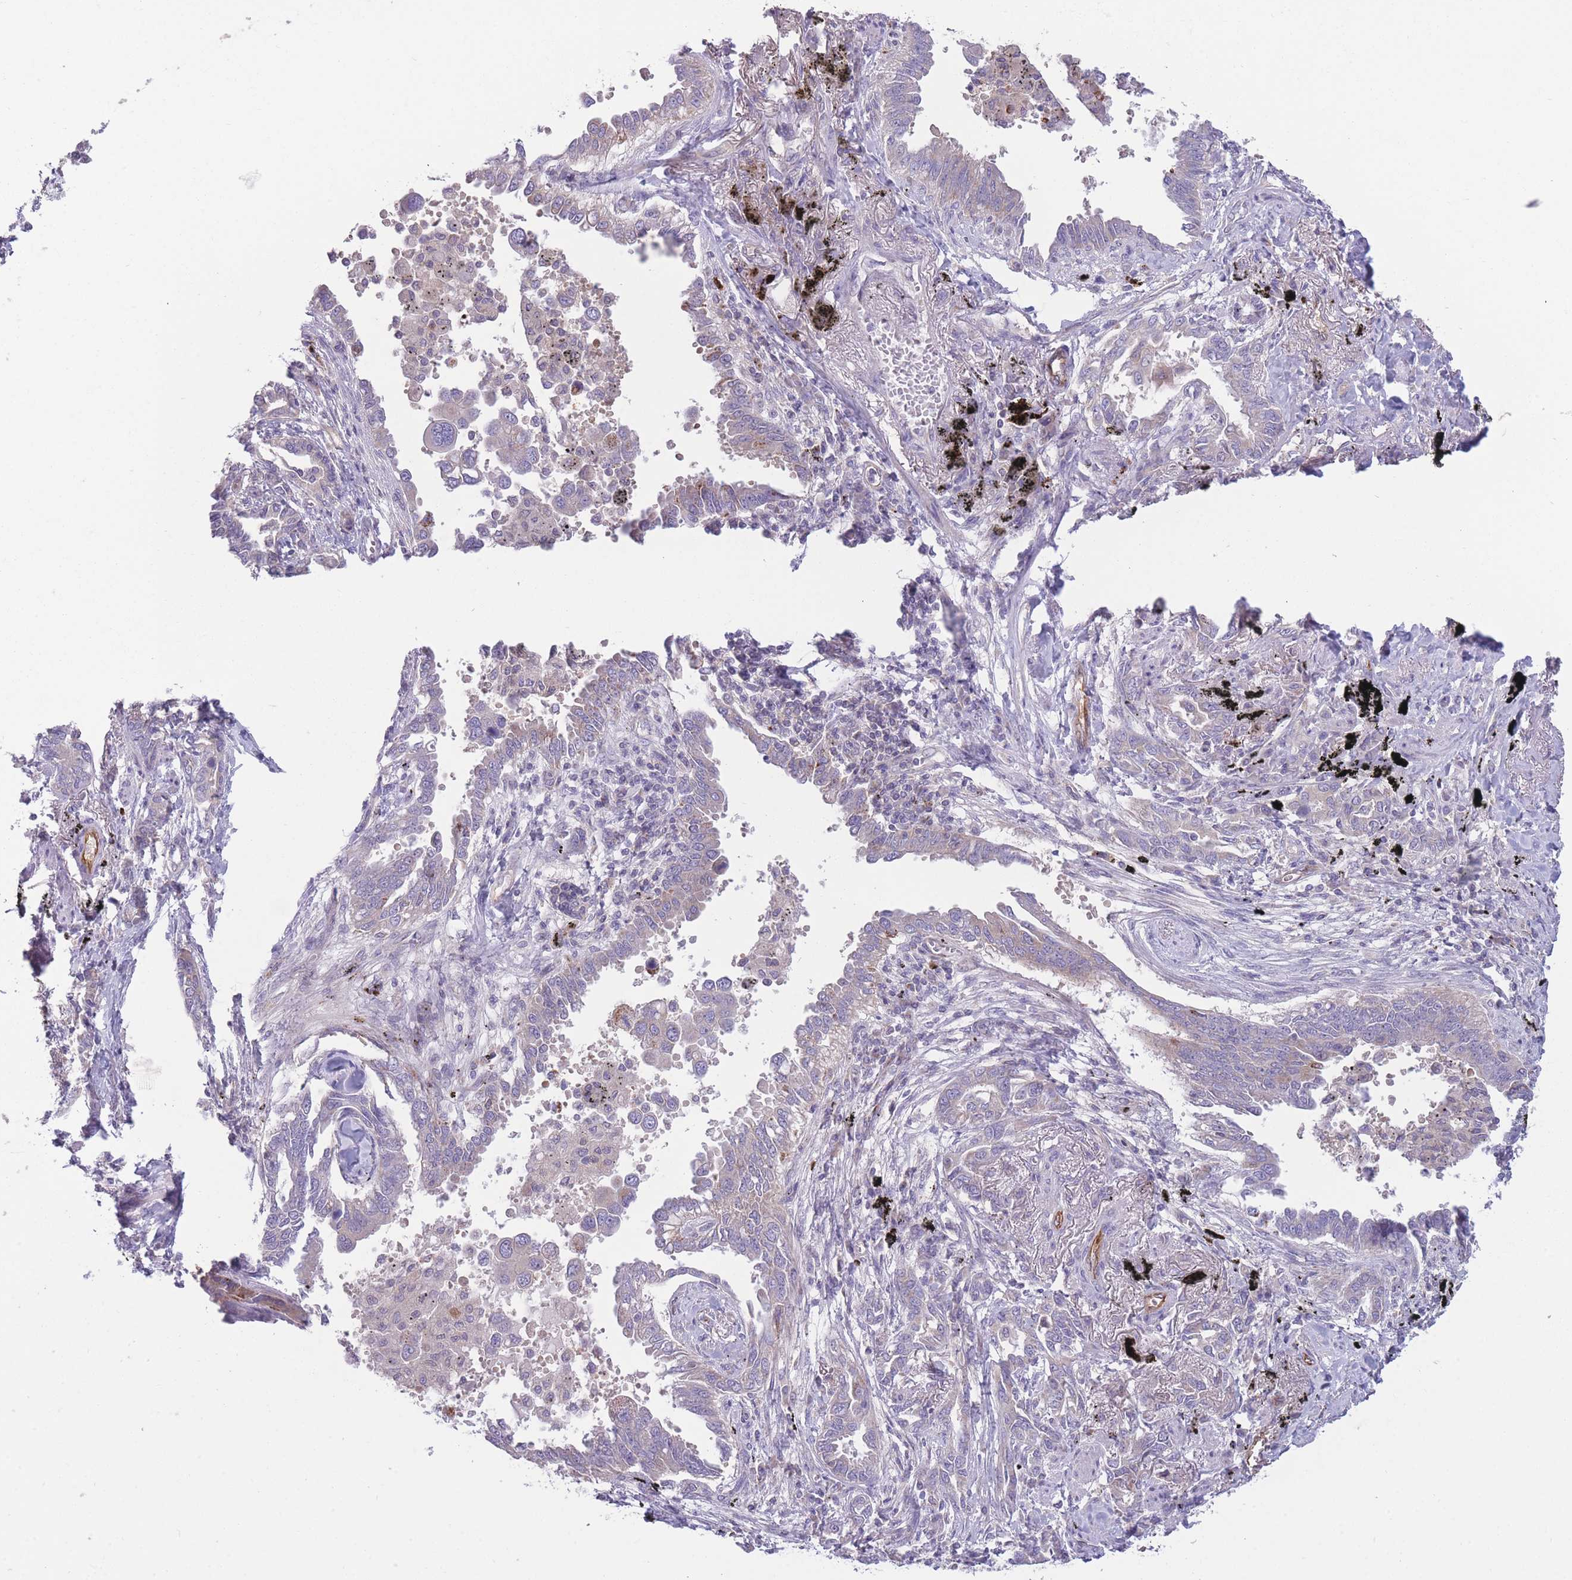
{"staining": {"intensity": "weak", "quantity": "<25%", "location": "cytoplasmic/membranous"}, "tissue": "lung cancer", "cell_type": "Tumor cells", "image_type": "cancer", "snomed": [{"axis": "morphology", "description": "Adenocarcinoma, NOS"}, {"axis": "topography", "description": "Lung"}], "caption": "Tumor cells show no significant staining in adenocarcinoma (lung).", "gene": "CCT6B", "patient": {"sex": "male", "age": 67}}